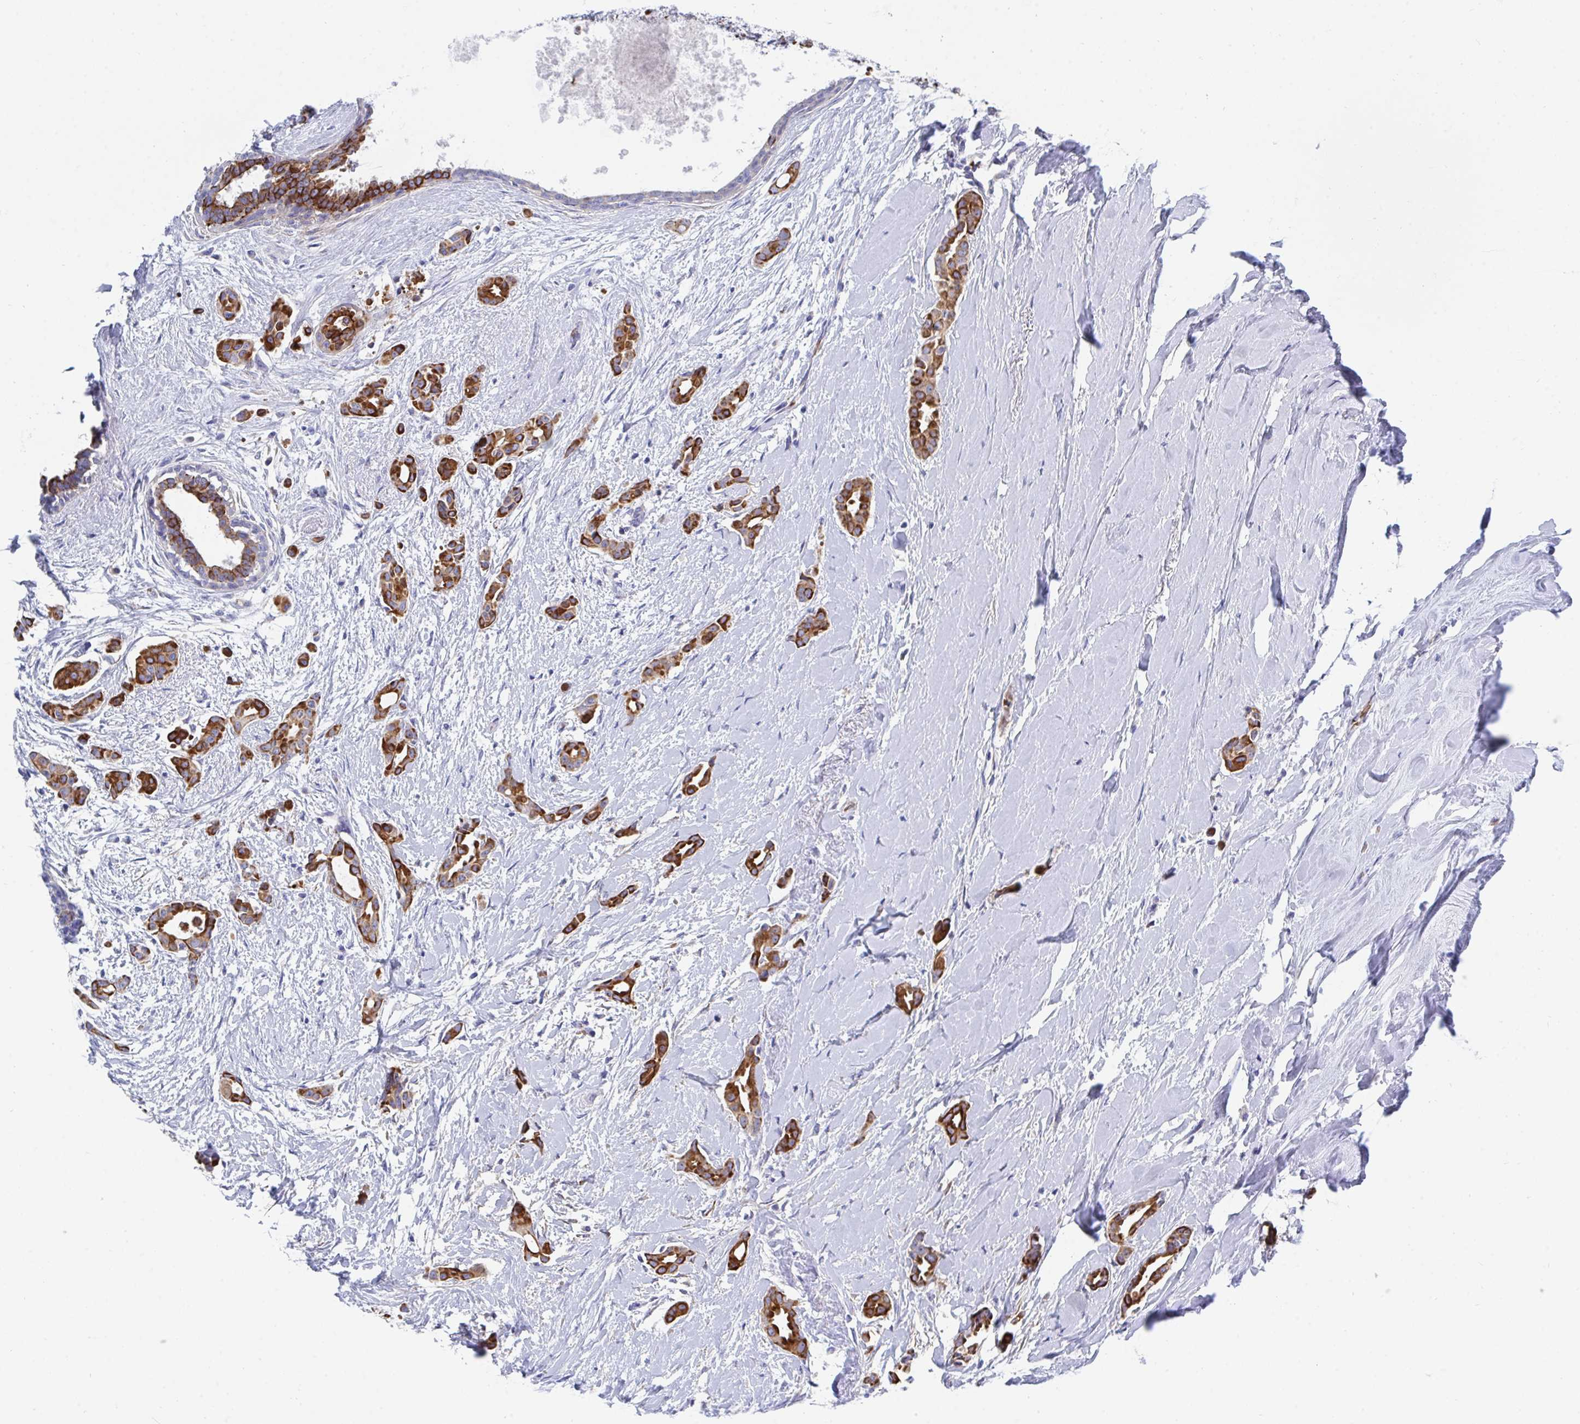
{"staining": {"intensity": "strong", "quantity": ">75%", "location": "cytoplasmic/membranous"}, "tissue": "breast cancer", "cell_type": "Tumor cells", "image_type": "cancer", "snomed": [{"axis": "morphology", "description": "Duct carcinoma"}, {"axis": "topography", "description": "Breast"}], "caption": "IHC photomicrograph of human infiltrating ductal carcinoma (breast) stained for a protein (brown), which reveals high levels of strong cytoplasmic/membranous staining in about >75% of tumor cells.", "gene": "MROH2B", "patient": {"sex": "female", "age": 64}}